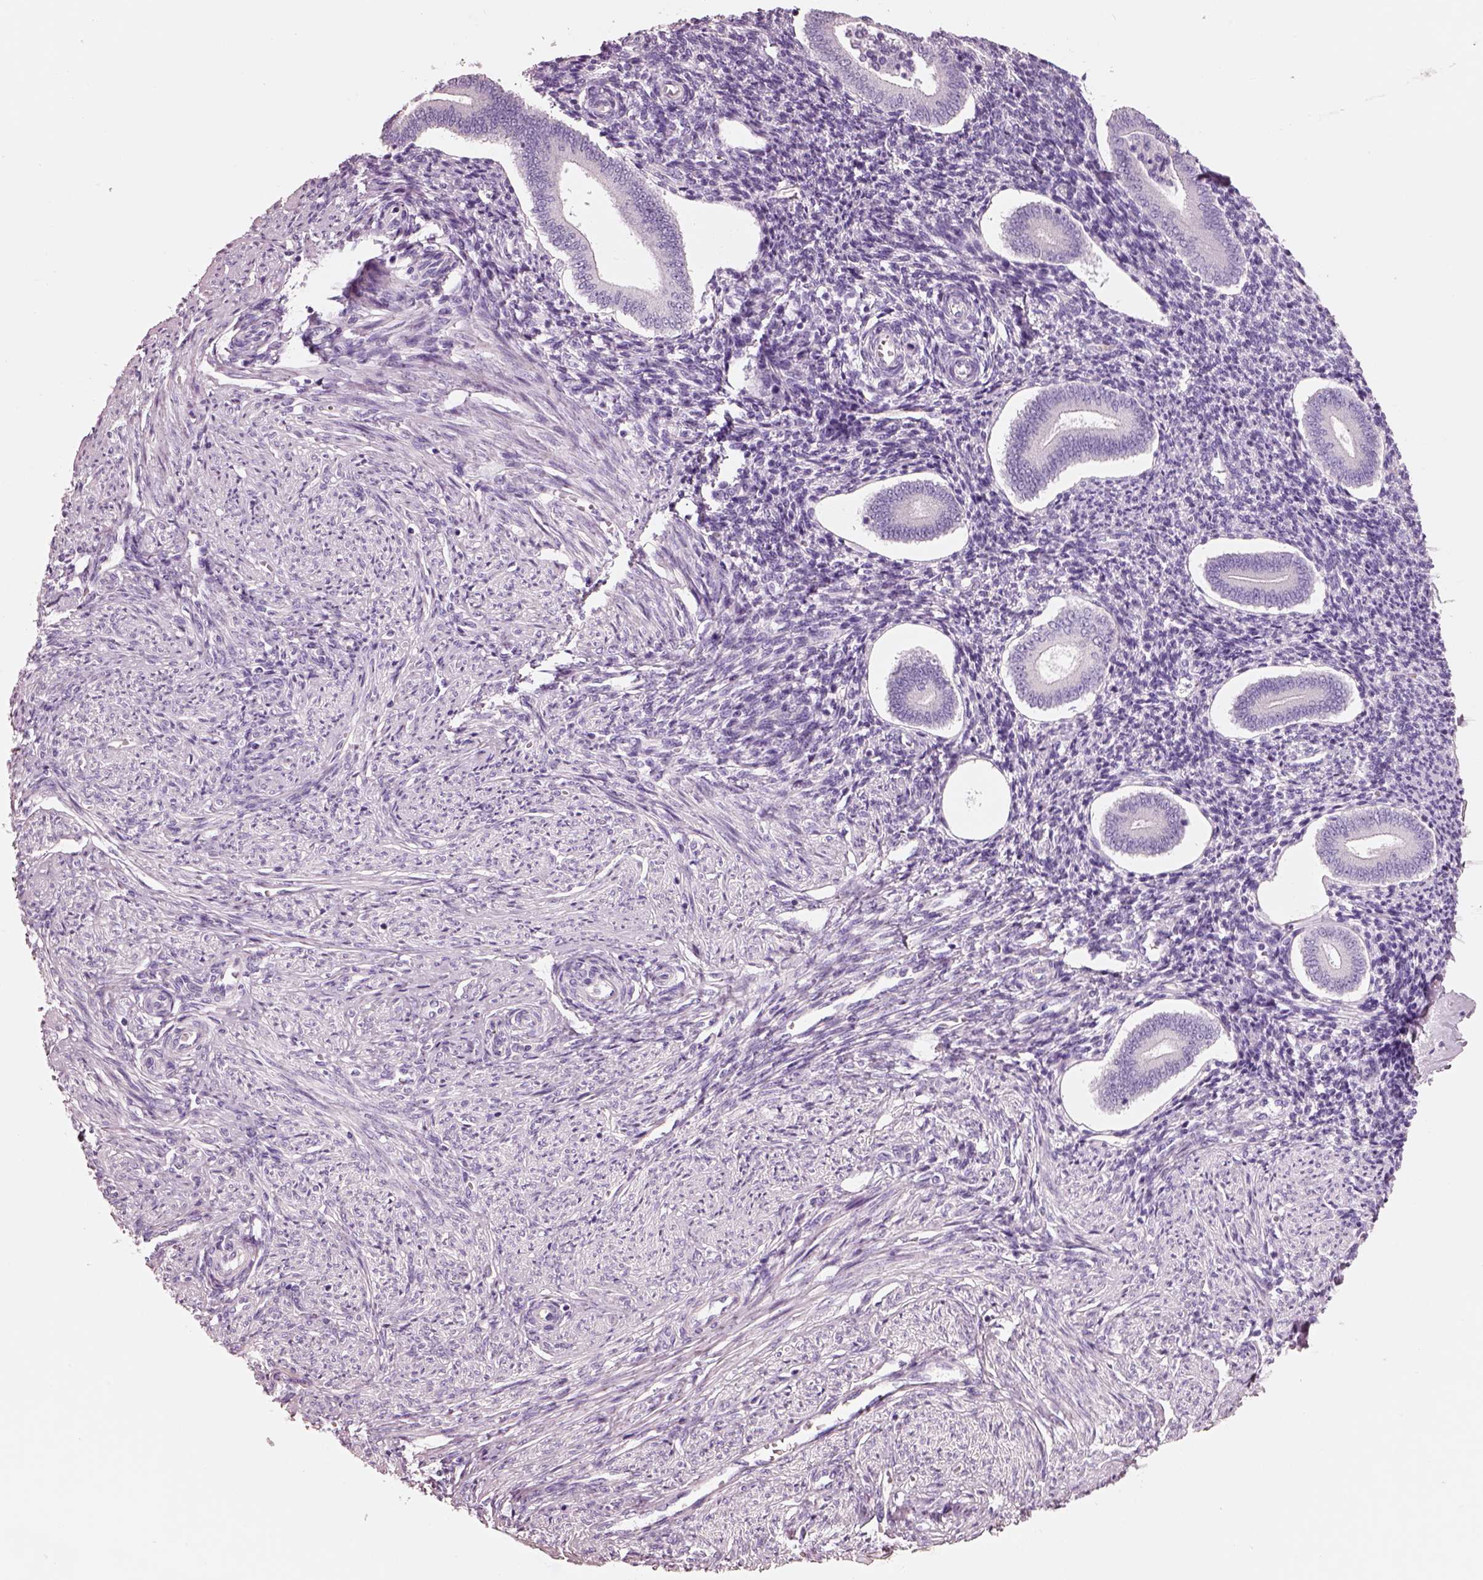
{"staining": {"intensity": "negative", "quantity": "none", "location": "none"}, "tissue": "endometrium", "cell_type": "Cells in endometrial stroma", "image_type": "normal", "snomed": [{"axis": "morphology", "description": "Normal tissue, NOS"}, {"axis": "topography", "description": "Endometrium"}], "caption": "This photomicrograph is of unremarkable endometrium stained with immunohistochemistry (IHC) to label a protein in brown with the nuclei are counter-stained blue. There is no staining in cells in endometrial stroma.", "gene": "PNOC", "patient": {"sex": "female", "age": 40}}